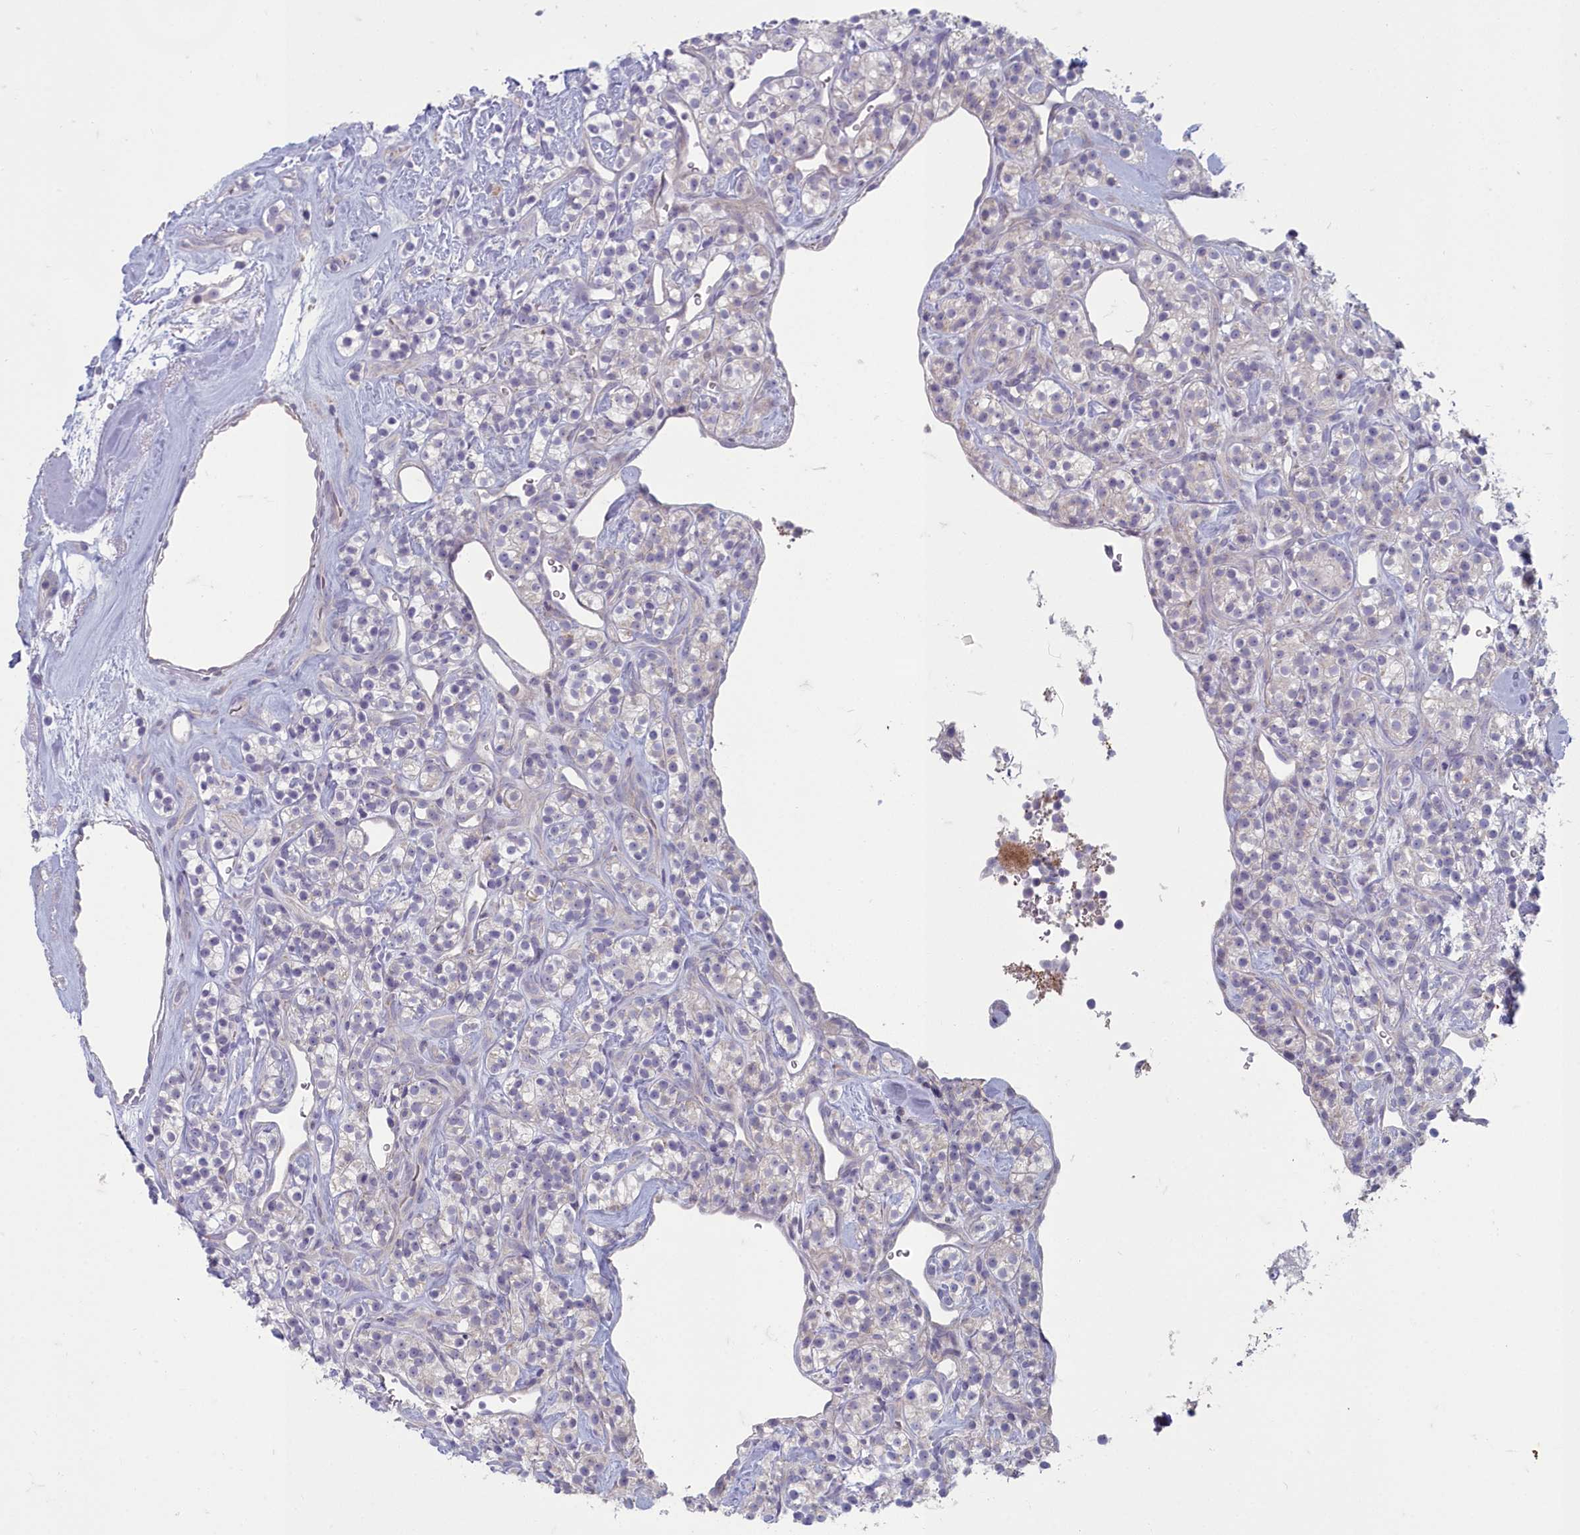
{"staining": {"intensity": "negative", "quantity": "none", "location": "none"}, "tissue": "renal cancer", "cell_type": "Tumor cells", "image_type": "cancer", "snomed": [{"axis": "morphology", "description": "Adenocarcinoma, NOS"}, {"axis": "topography", "description": "Kidney"}], "caption": "The photomicrograph reveals no significant staining in tumor cells of renal cancer (adenocarcinoma).", "gene": "INSYN2A", "patient": {"sex": "male", "age": 77}}